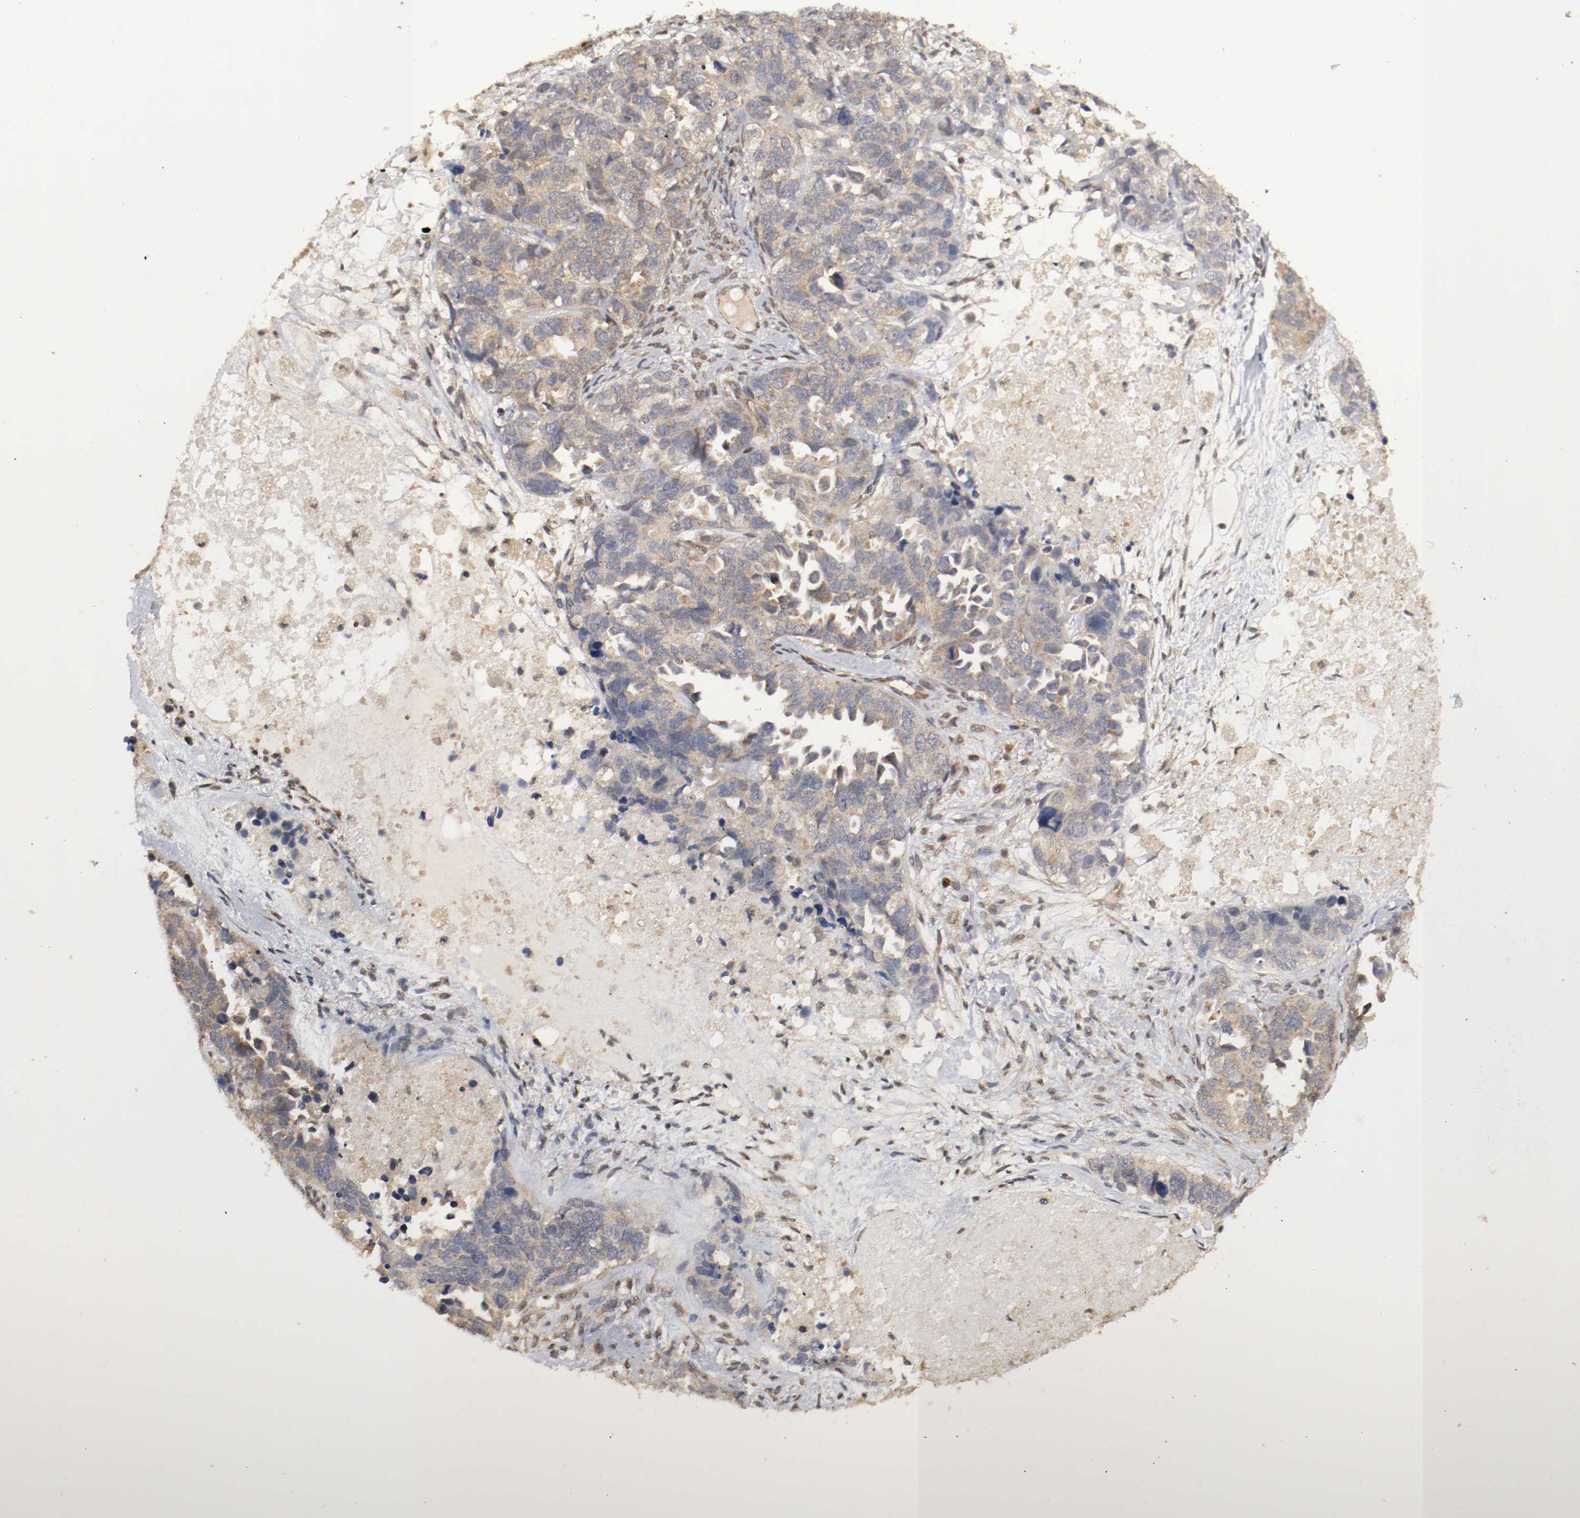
{"staining": {"intensity": "weak", "quantity": ">75%", "location": "cytoplasmic/membranous"}, "tissue": "ovarian cancer", "cell_type": "Tumor cells", "image_type": "cancer", "snomed": [{"axis": "morphology", "description": "Cystadenocarcinoma, serous, NOS"}, {"axis": "topography", "description": "Ovary"}], "caption": "Immunohistochemical staining of ovarian serous cystadenocarcinoma displays weak cytoplasmic/membranous protein expression in approximately >75% of tumor cells.", "gene": "AFG3L2", "patient": {"sex": "female", "age": 82}}